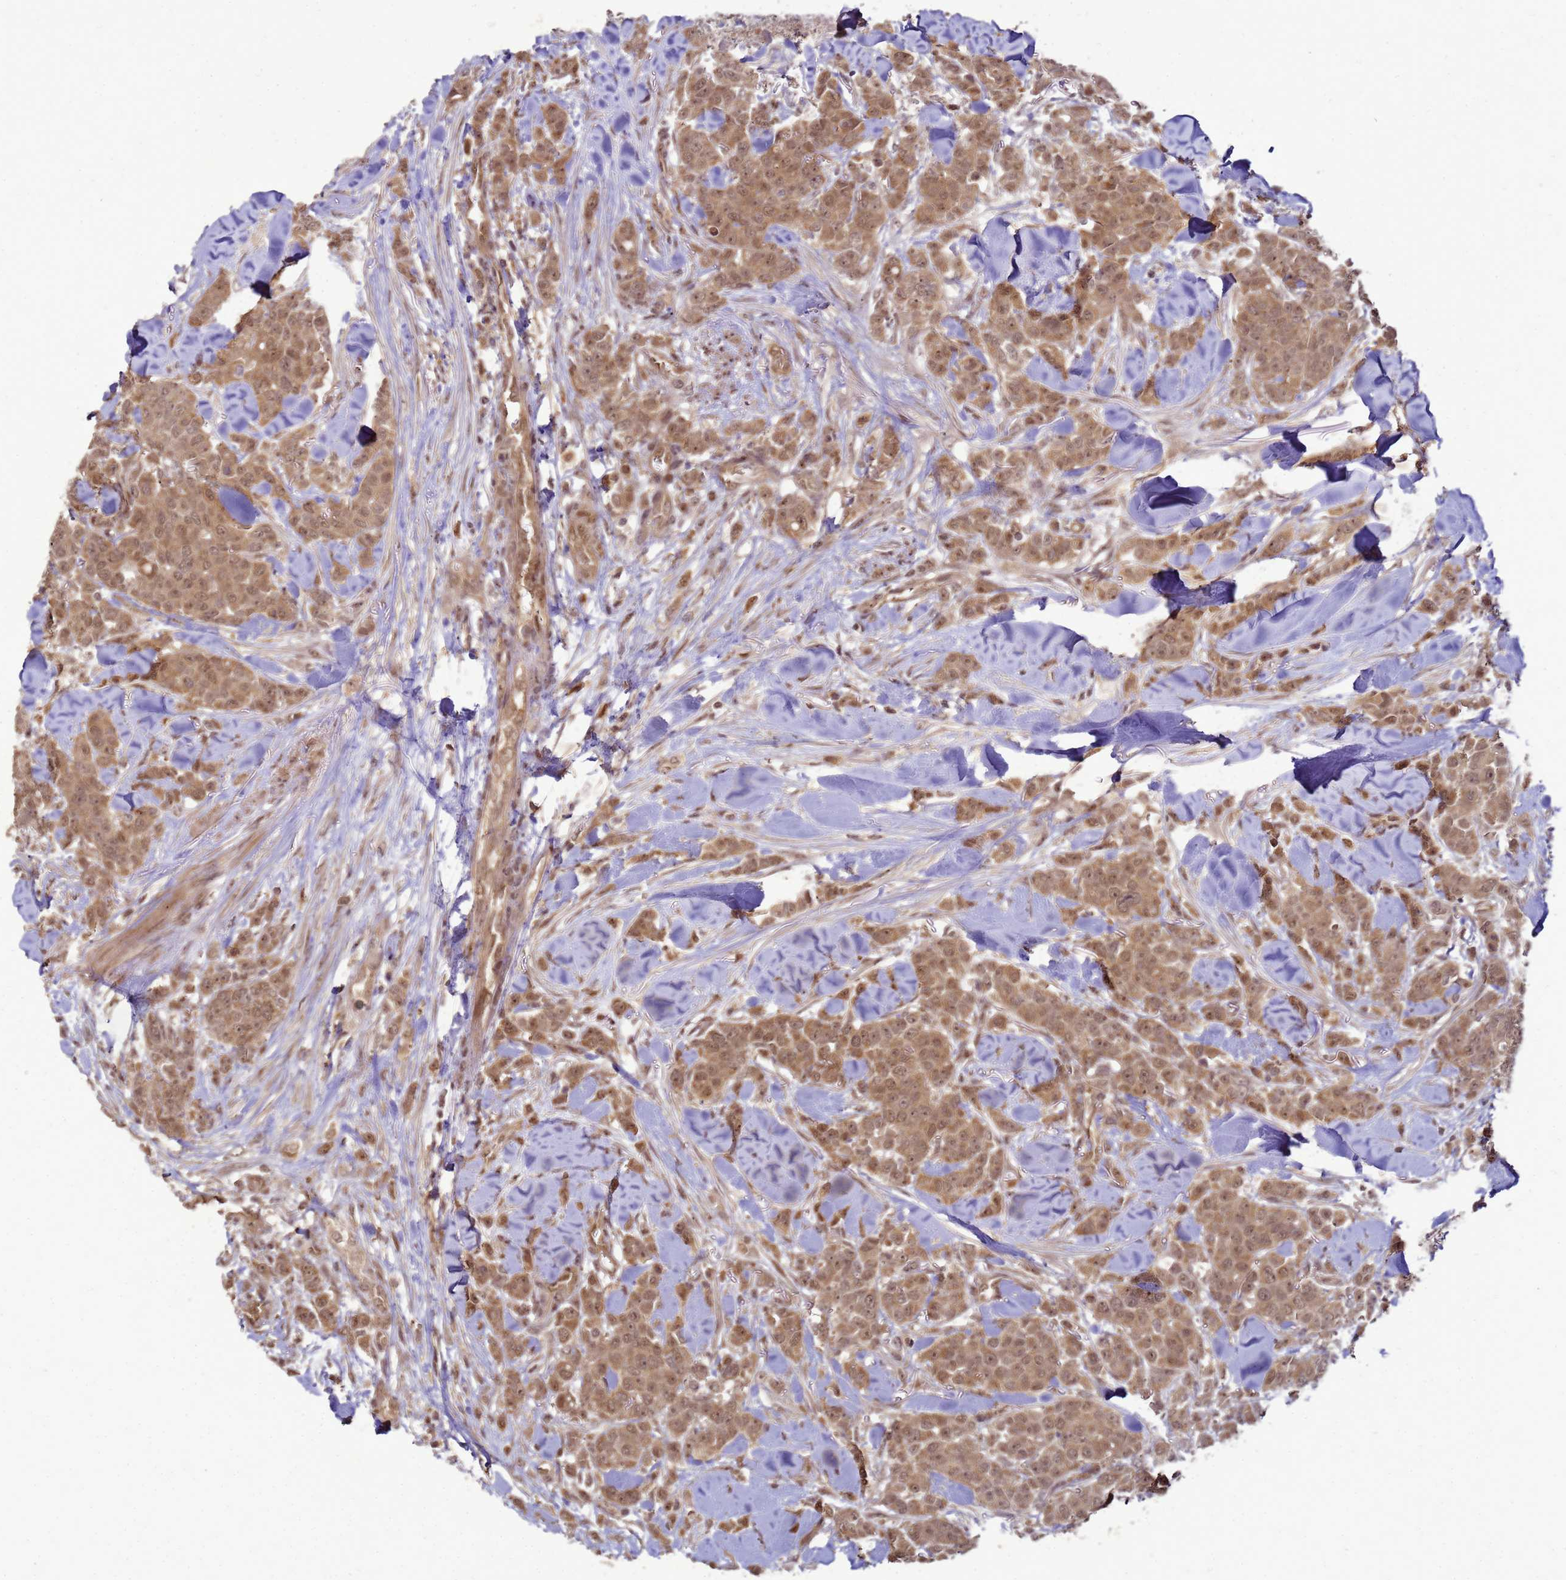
{"staining": {"intensity": "moderate", "quantity": ">75%", "location": "cytoplasmic/membranous,nuclear"}, "tissue": "breast cancer", "cell_type": "Tumor cells", "image_type": "cancer", "snomed": [{"axis": "morphology", "description": "Lobular carcinoma"}, {"axis": "topography", "description": "Breast"}], "caption": "The photomicrograph demonstrates immunohistochemical staining of breast cancer. There is moderate cytoplasmic/membranous and nuclear positivity is present in about >75% of tumor cells.", "gene": "CRBN", "patient": {"sex": "female", "age": 91}}